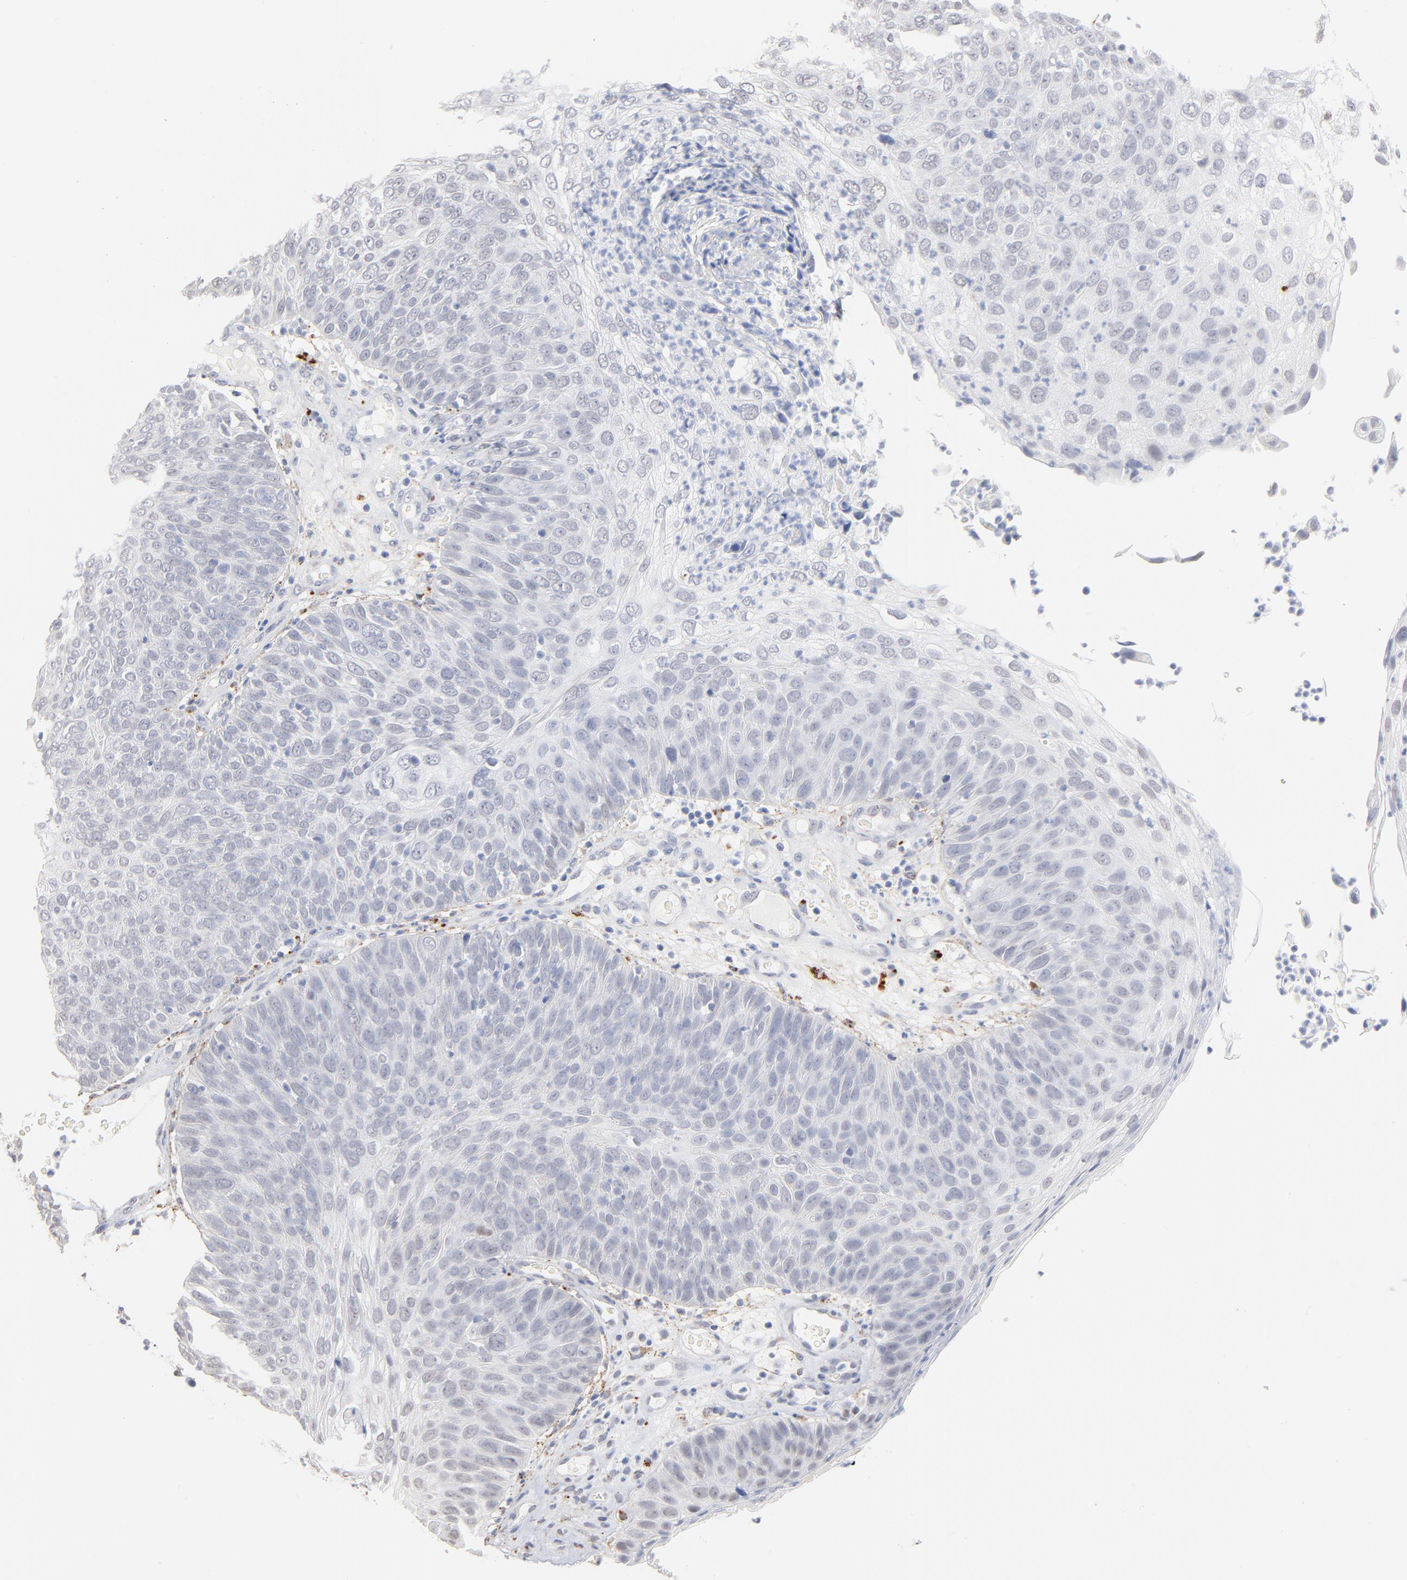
{"staining": {"intensity": "negative", "quantity": "none", "location": "none"}, "tissue": "skin cancer", "cell_type": "Tumor cells", "image_type": "cancer", "snomed": [{"axis": "morphology", "description": "Squamous cell carcinoma, NOS"}, {"axis": "topography", "description": "Skin"}], "caption": "DAB immunohistochemical staining of skin squamous cell carcinoma displays no significant positivity in tumor cells.", "gene": "LTBP2", "patient": {"sex": "male", "age": 87}}